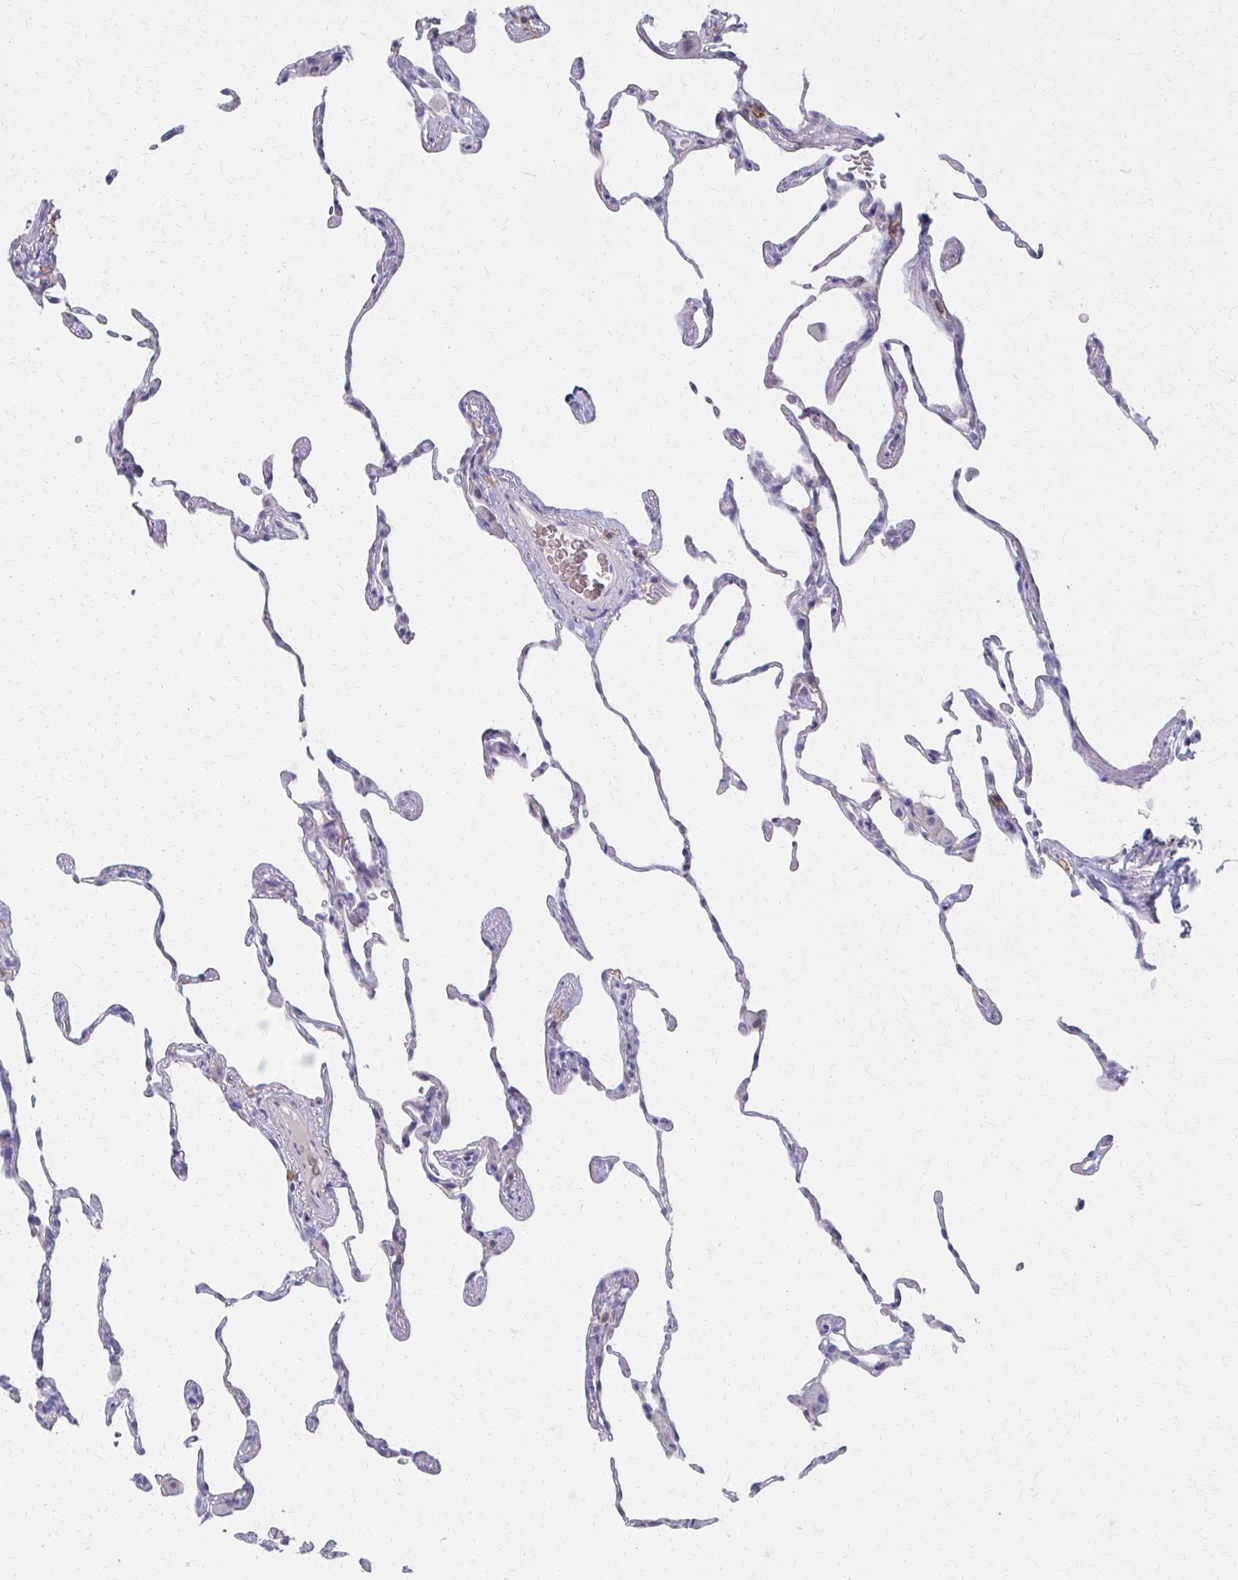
{"staining": {"intensity": "negative", "quantity": "none", "location": "none"}, "tissue": "lung", "cell_type": "Alveolar cells", "image_type": "normal", "snomed": [{"axis": "morphology", "description": "Normal tissue, NOS"}, {"axis": "topography", "description": "Lung"}], "caption": "The IHC image has no significant positivity in alveolar cells of lung.", "gene": "MS4A2", "patient": {"sex": "female", "age": 57}}